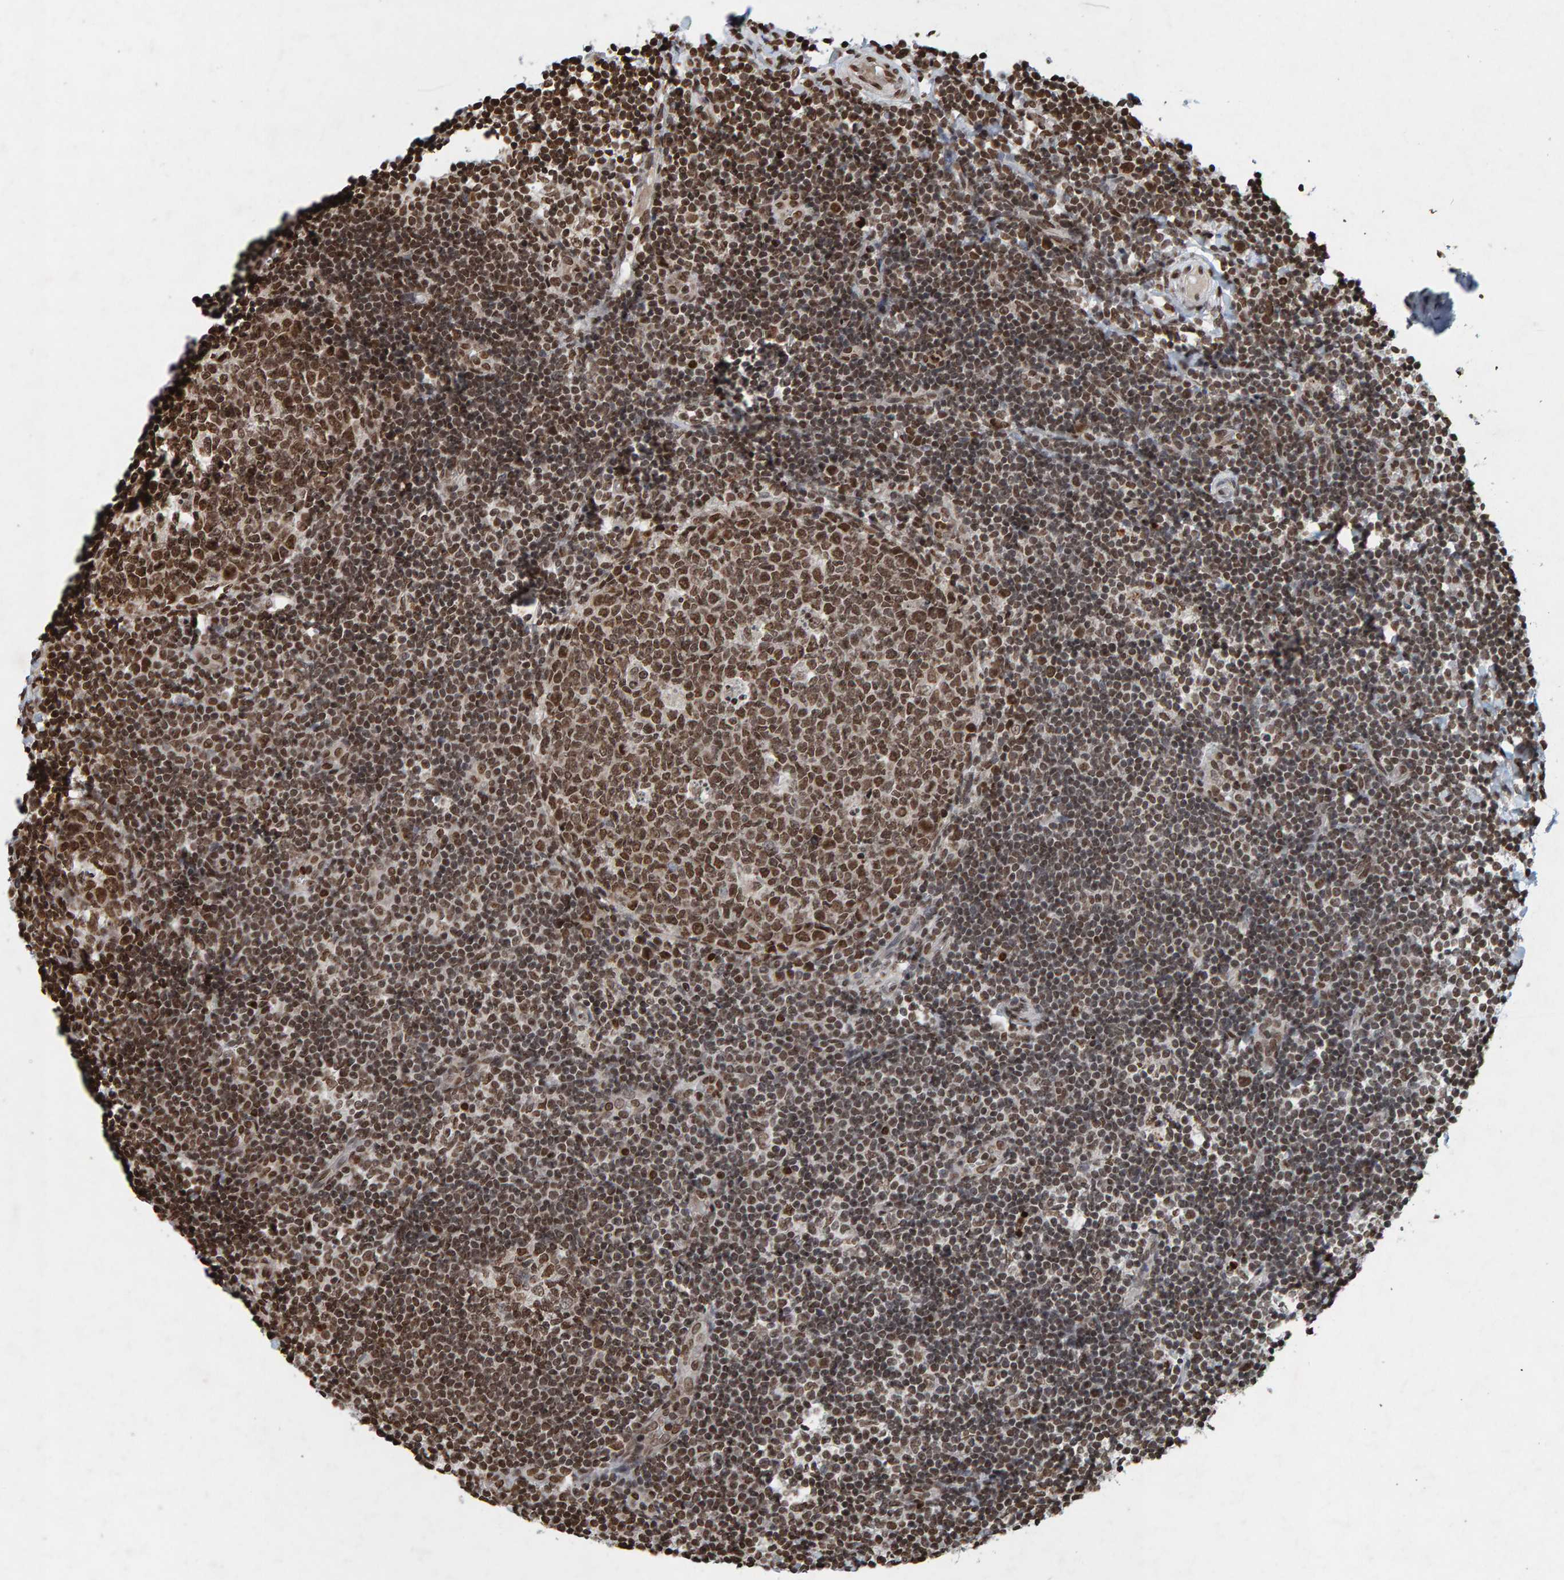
{"staining": {"intensity": "moderate", "quantity": ">75%", "location": "nuclear"}, "tissue": "tonsil", "cell_type": "Germinal center cells", "image_type": "normal", "snomed": [{"axis": "morphology", "description": "Normal tissue, NOS"}, {"axis": "topography", "description": "Tonsil"}], "caption": "An IHC histopathology image of unremarkable tissue is shown. Protein staining in brown highlights moderate nuclear positivity in tonsil within germinal center cells.", "gene": "H2AZ1", "patient": {"sex": "female", "age": 19}}